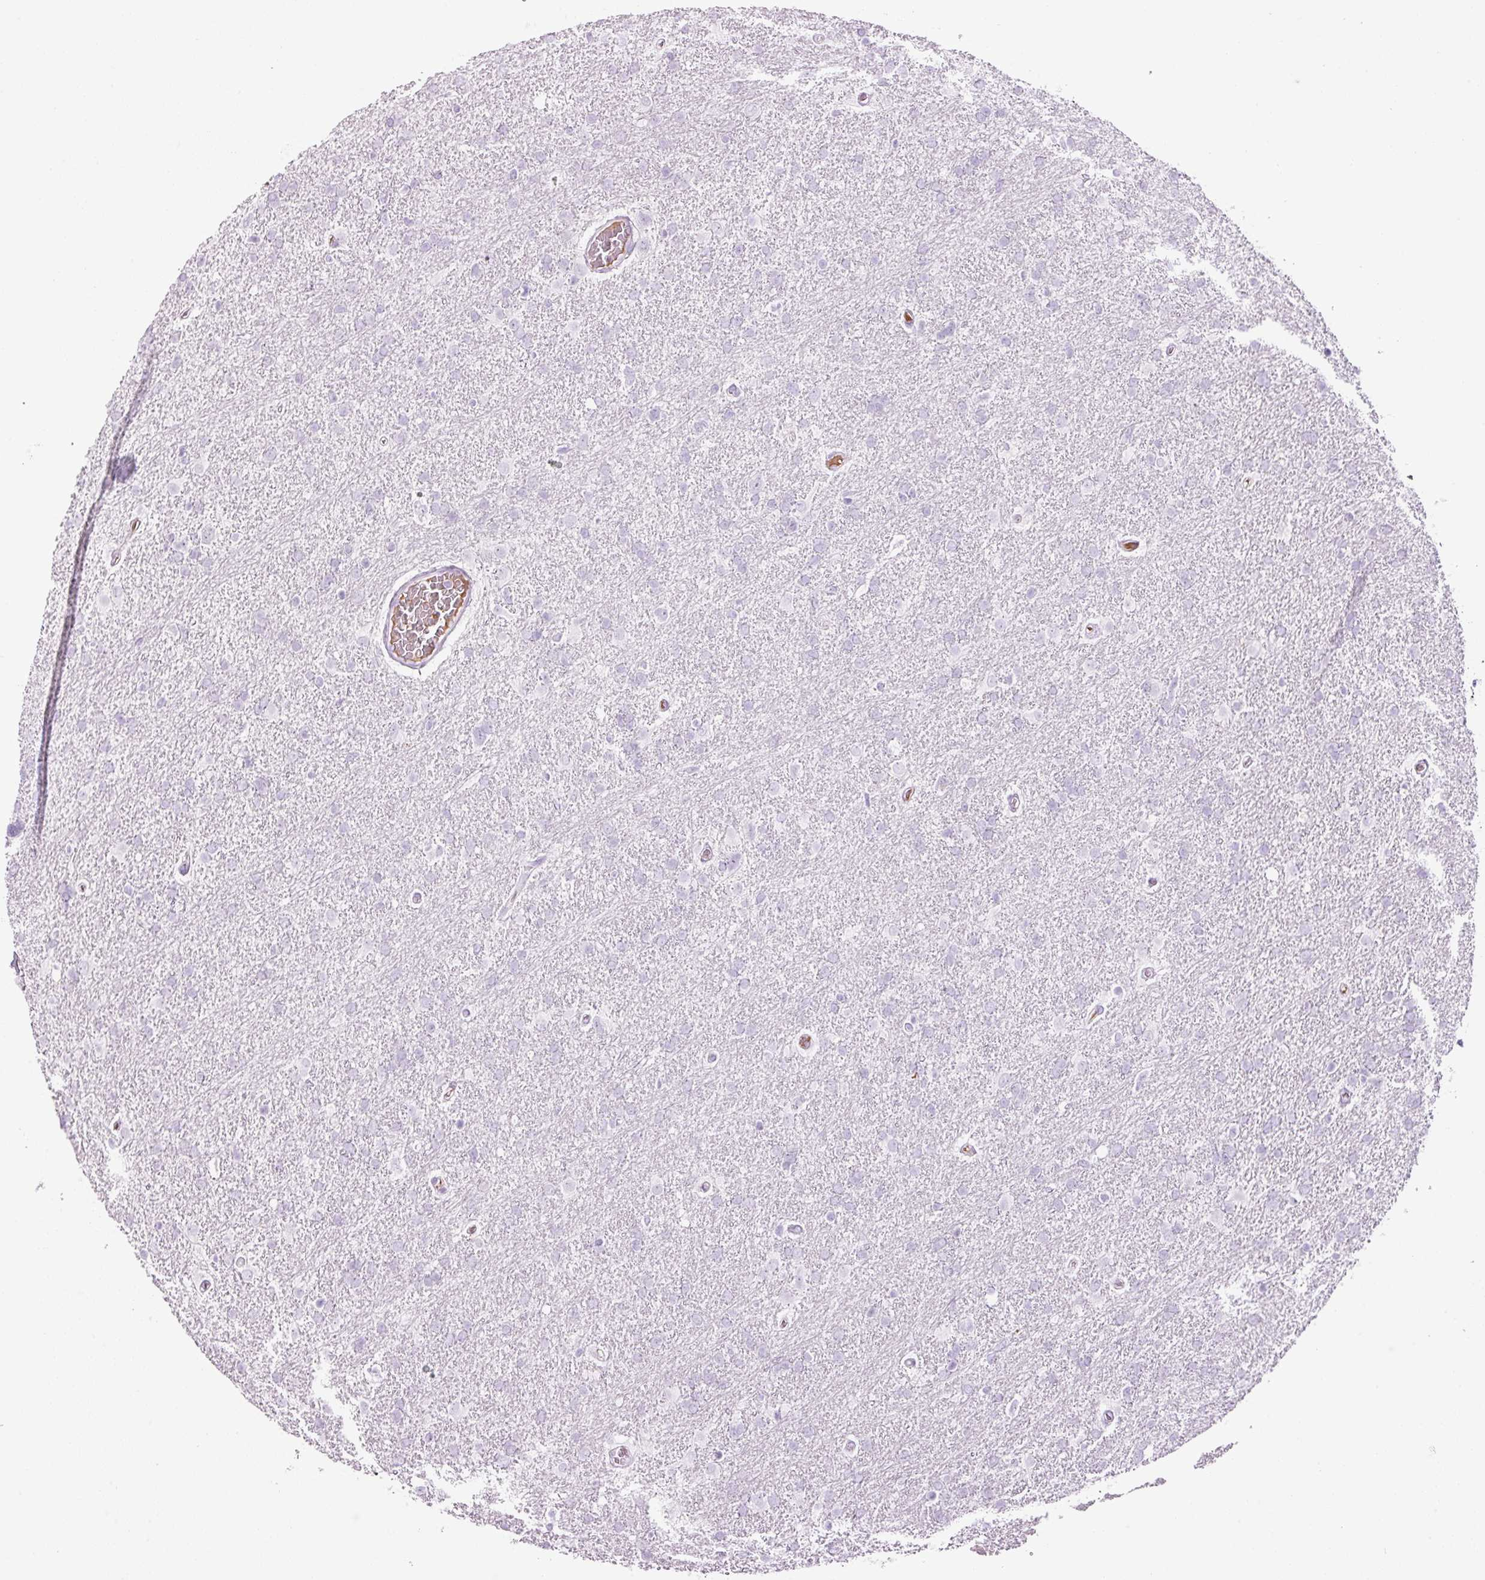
{"staining": {"intensity": "negative", "quantity": "none", "location": "none"}, "tissue": "glioma", "cell_type": "Tumor cells", "image_type": "cancer", "snomed": [{"axis": "morphology", "description": "Glioma, malignant, High grade"}, {"axis": "topography", "description": "Brain"}], "caption": "Tumor cells are negative for protein expression in human malignant glioma (high-grade).", "gene": "KLF1", "patient": {"sex": "male", "age": 61}}